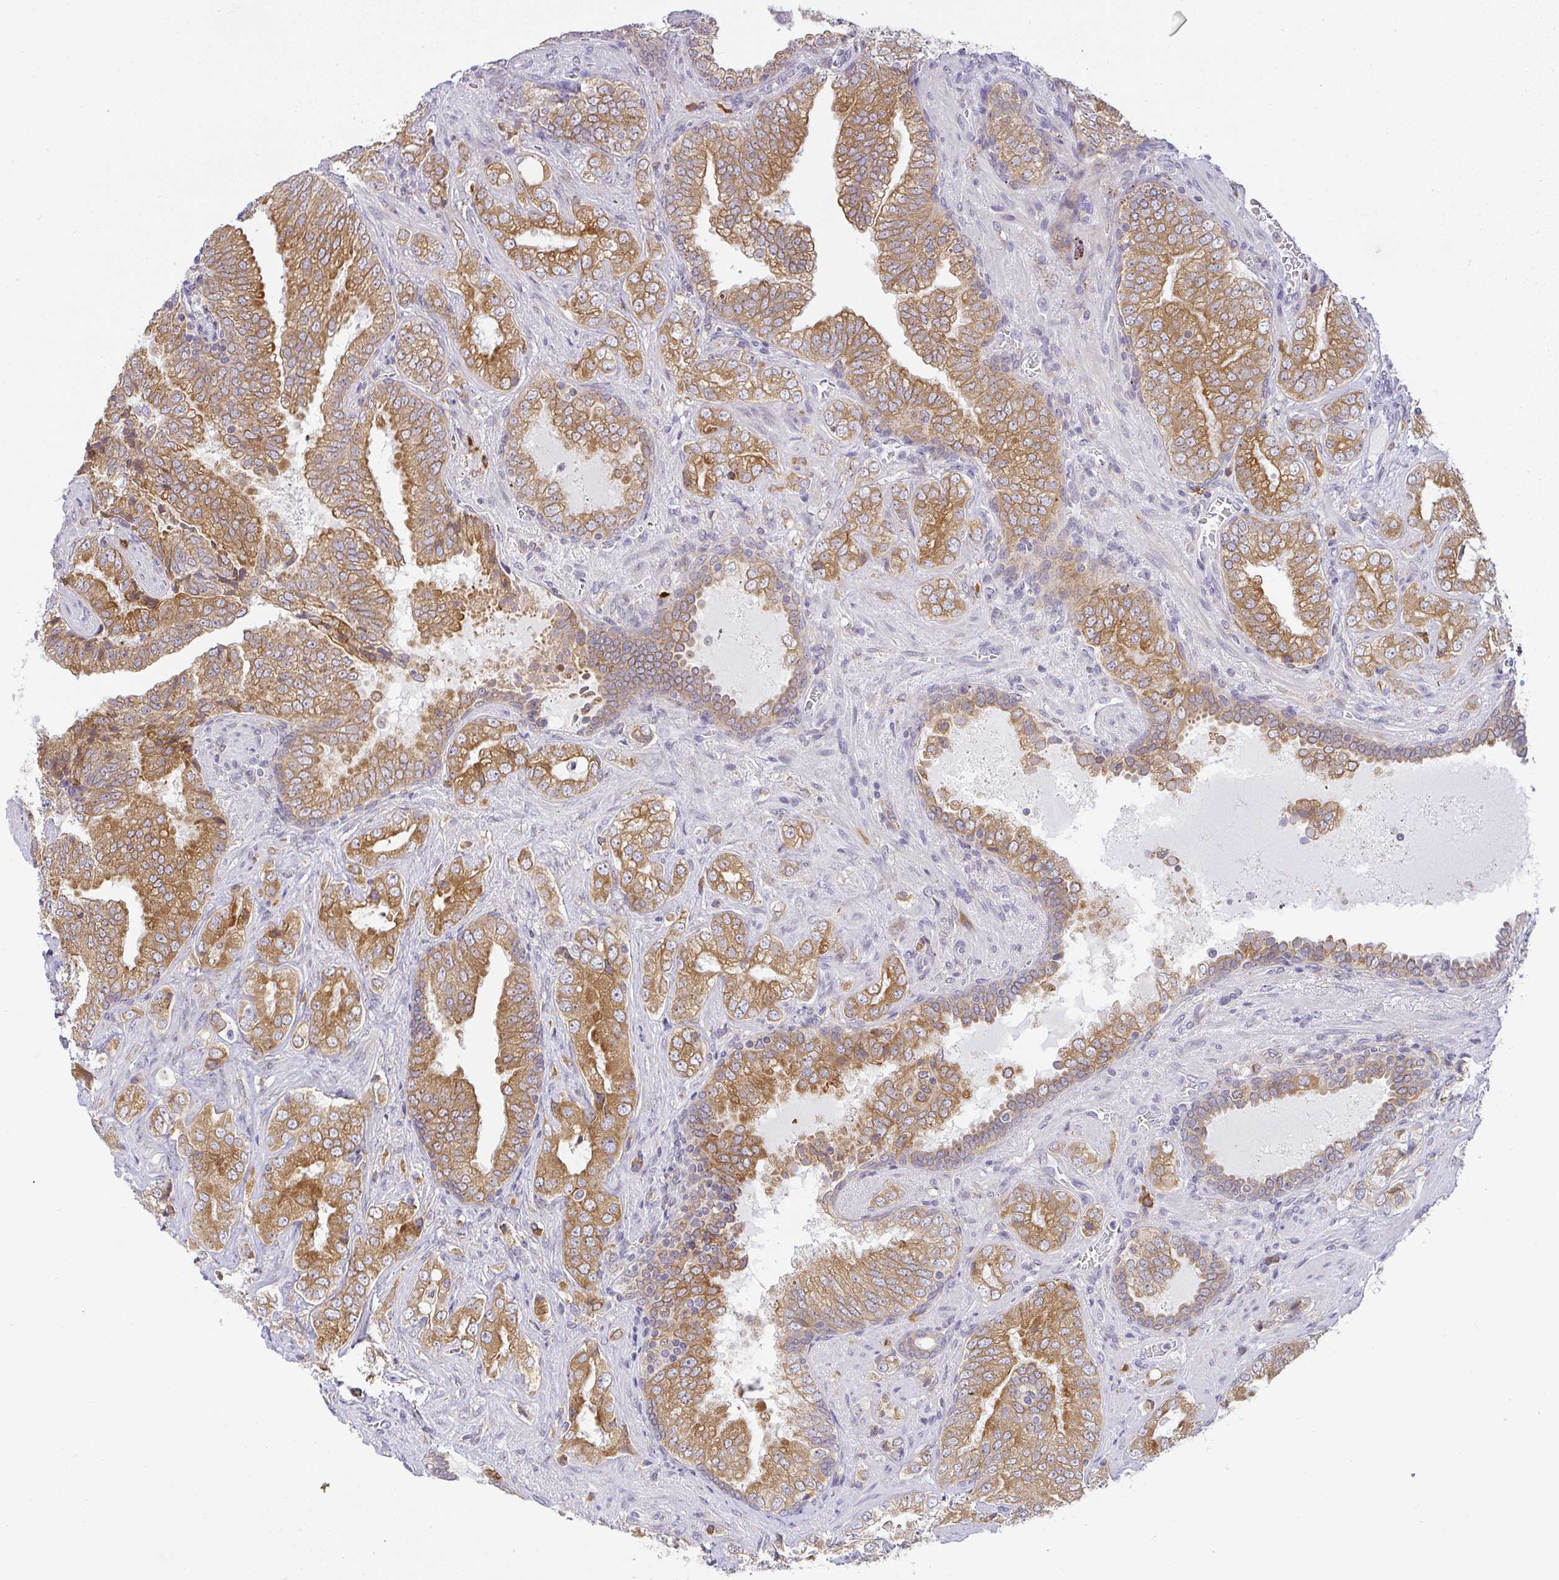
{"staining": {"intensity": "moderate", "quantity": "25%-75%", "location": "cytoplasmic/membranous"}, "tissue": "prostate cancer", "cell_type": "Tumor cells", "image_type": "cancer", "snomed": [{"axis": "morphology", "description": "Adenocarcinoma, High grade"}, {"axis": "topography", "description": "Prostate"}], "caption": "Prostate cancer (adenocarcinoma (high-grade)) stained for a protein exhibits moderate cytoplasmic/membranous positivity in tumor cells.", "gene": "DERL2", "patient": {"sex": "male", "age": 67}}